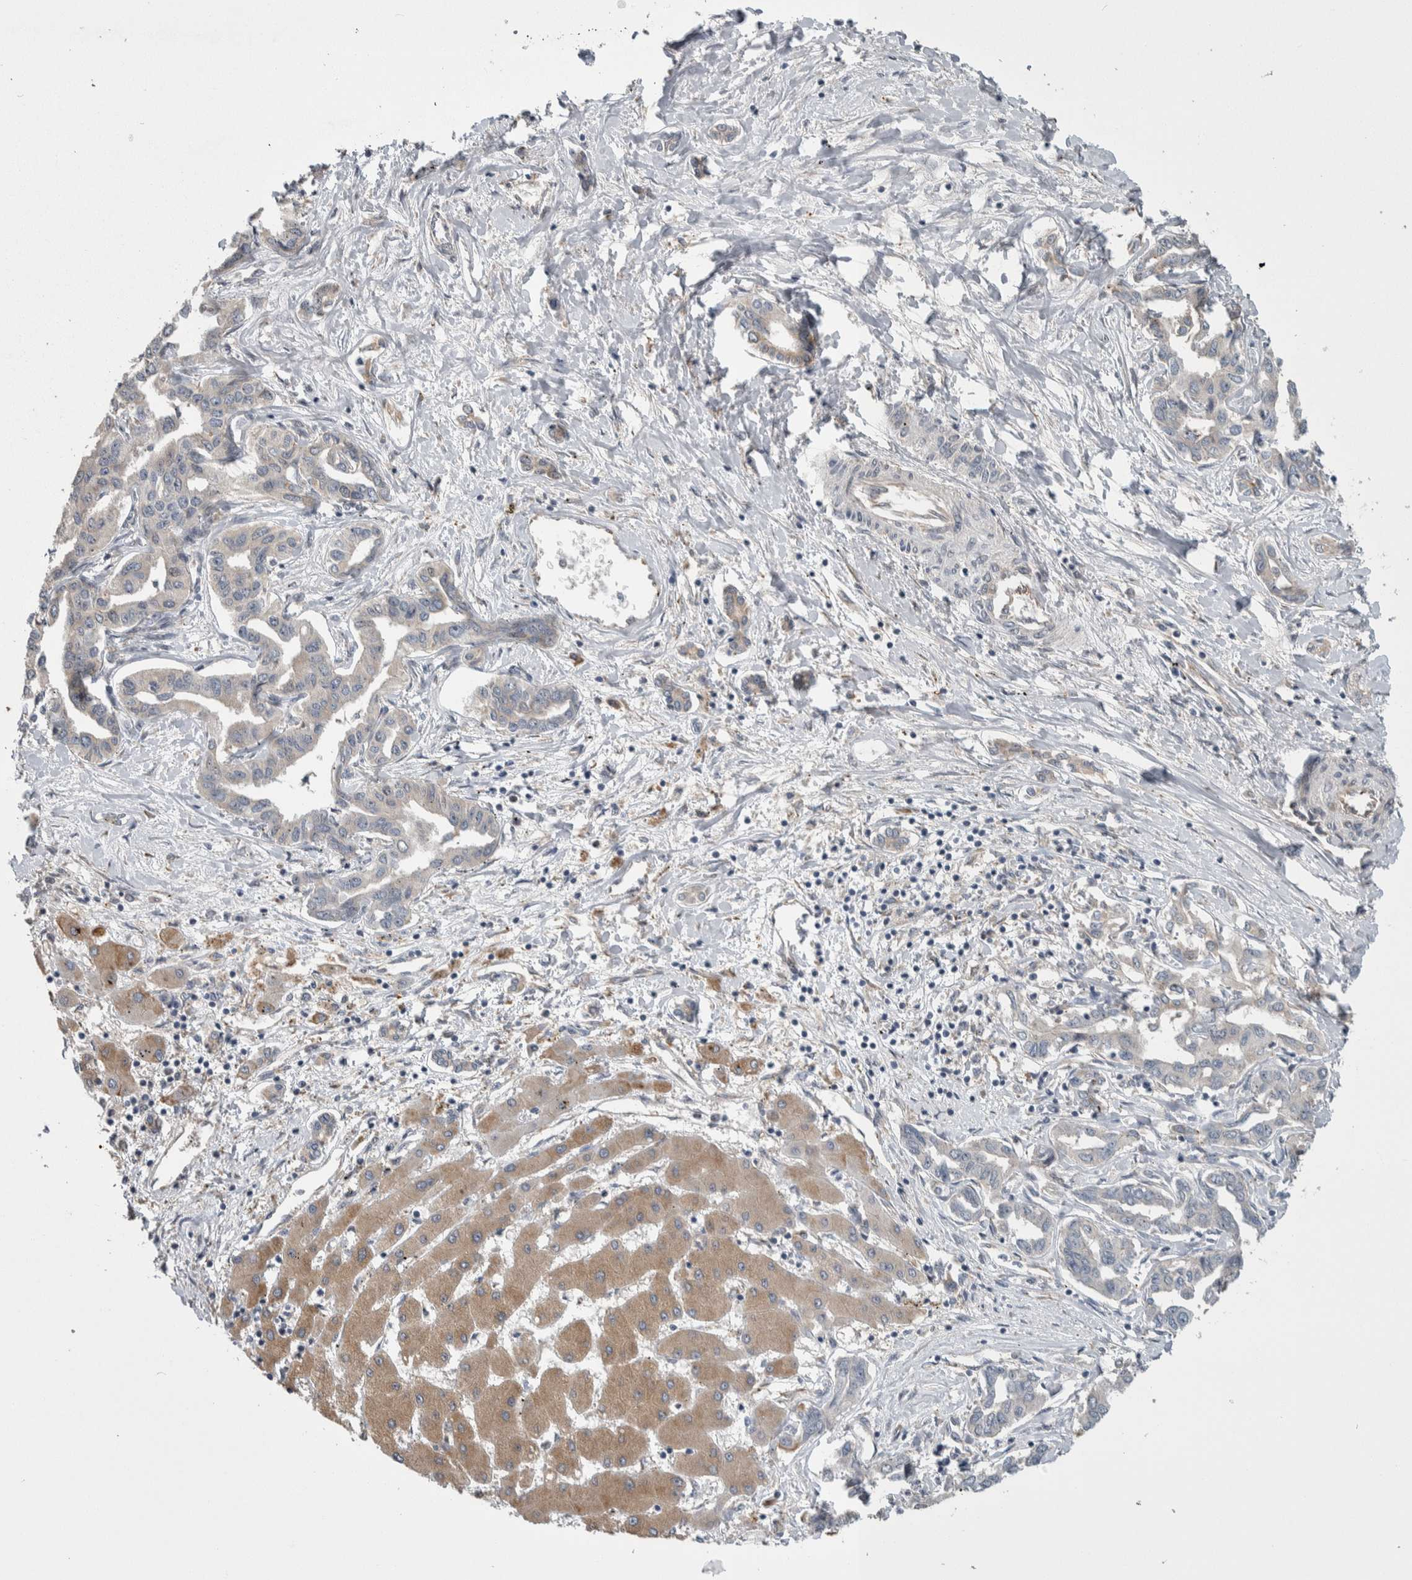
{"staining": {"intensity": "negative", "quantity": "none", "location": "none"}, "tissue": "liver cancer", "cell_type": "Tumor cells", "image_type": "cancer", "snomed": [{"axis": "morphology", "description": "Cholangiocarcinoma"}, {"axis": "topography", "description": "Liver"}], "caption": "DAB immunohistochemical staining of cholangiocarcinoma (liver) exhibits no significant staining in tumor cells.", "gene": "PRDM4", "patient": {"sex": "male", "age": 59}}